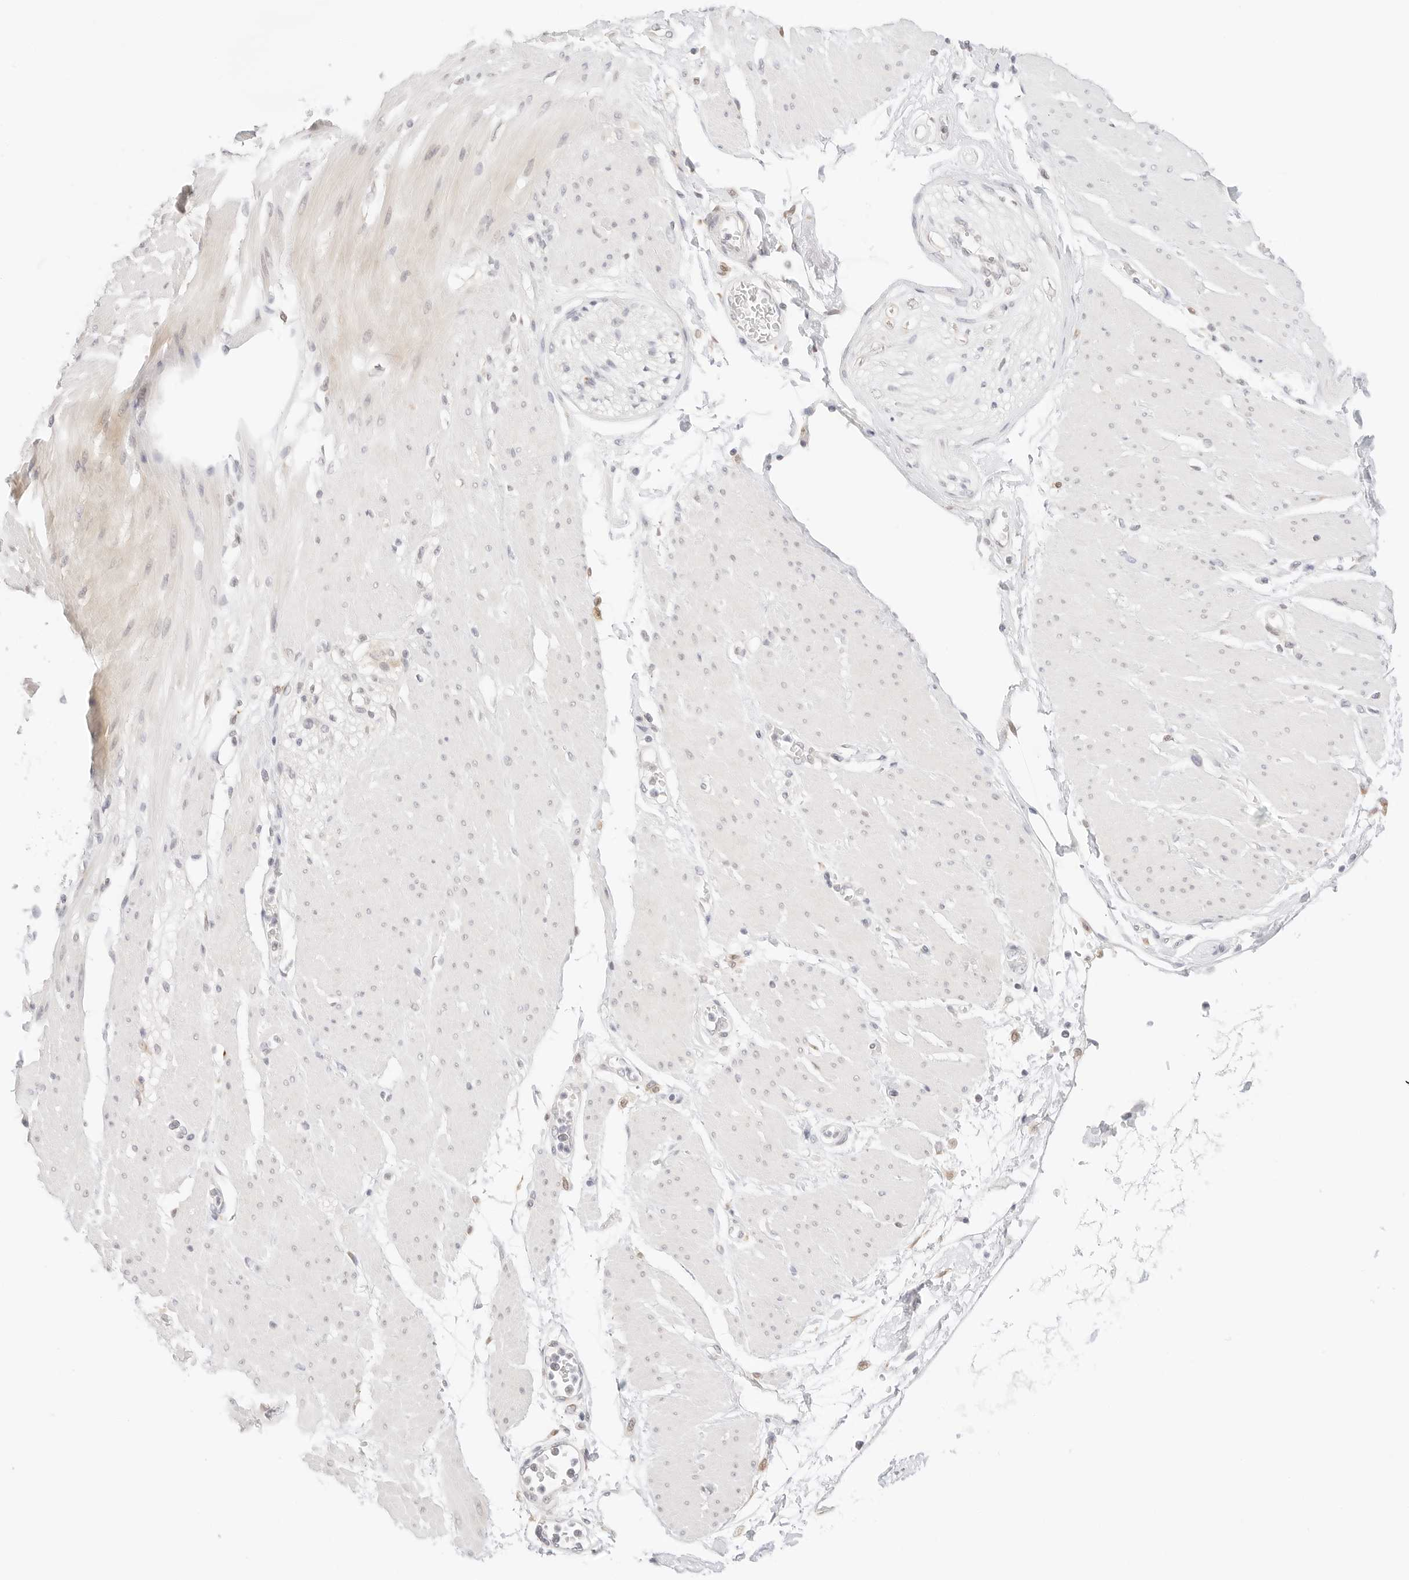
{"staining": {"intensity": "negative", "quantity": "none", "location": "none"}, "tissue": "adipose tissue", "cell_type": "Adipocytes", "image_type": "normal", "snomed": [{"axis": "morphology", "description": "Normal tissue, NOS"}, {"axis": "morphology", "description": "Adenocarcinoma, NOS"}, {"axis": "topography", "description": "Duodenum"}, {"axis": "topography", "description": "Peripheral nerve tissue"}], "caption": "DAB immunohistochemical staining of benign adipose tissue shows no significant staining in adipocytes.", "gene": "ERO1B", "patient": {"sex": "female", "age": 60}}